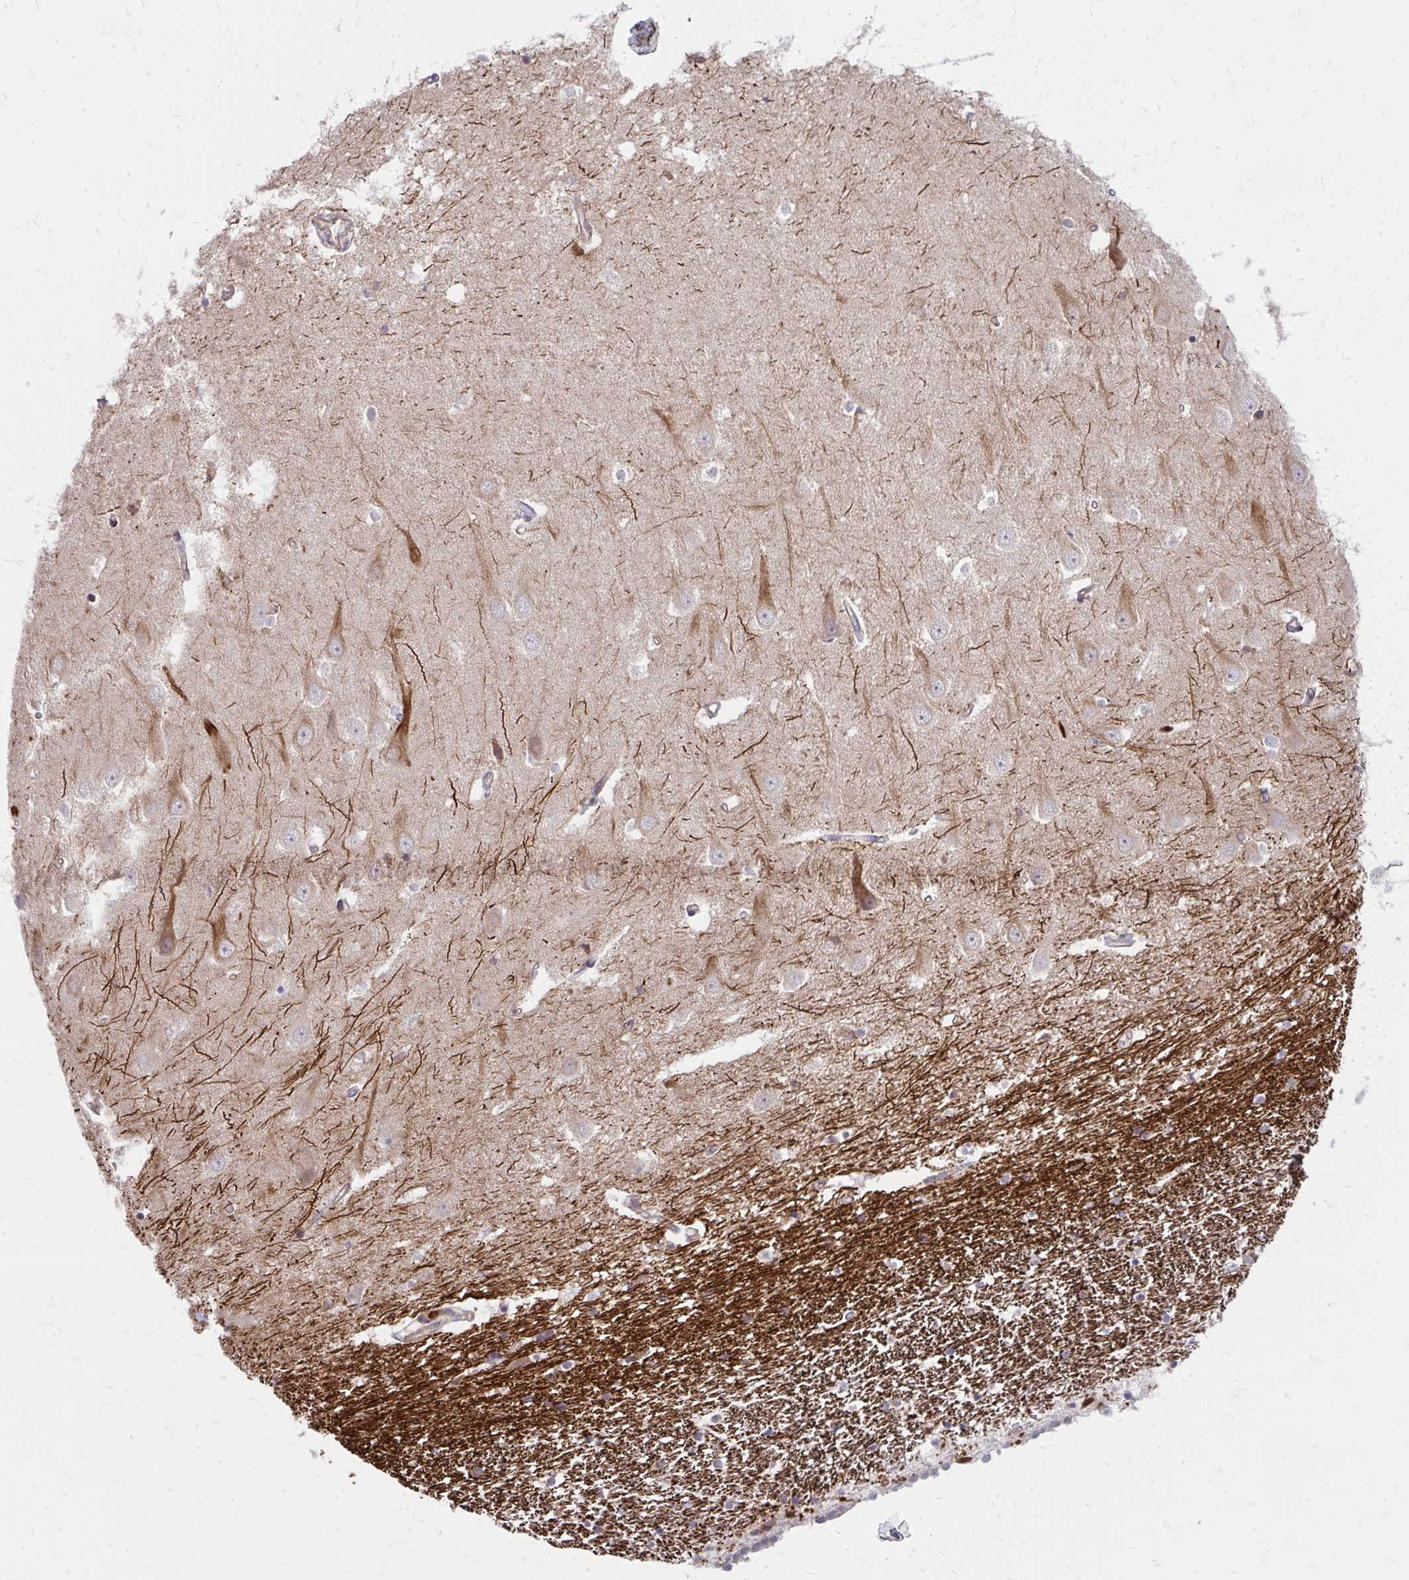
{"staining": {"intensity": "negative", "quantity": "none", "location": "none"}, "tissue": "hippocampus", "cell_type": "Glial cells", "image_type": "normal", "snomed": [{"axis": "morphology", "description": "Normal tissue, NOS"}, {"axis": "topography", "description": "Hippocampus"}], "caption": "High magnification brightfield microscopy of benign hippocampus stained with DAB (brown) and counterstained with hematoxylin (blue): glial cells show no significant expression.", "gene": "ASAP1", "patient": {"sex": "male", "age": 63}}